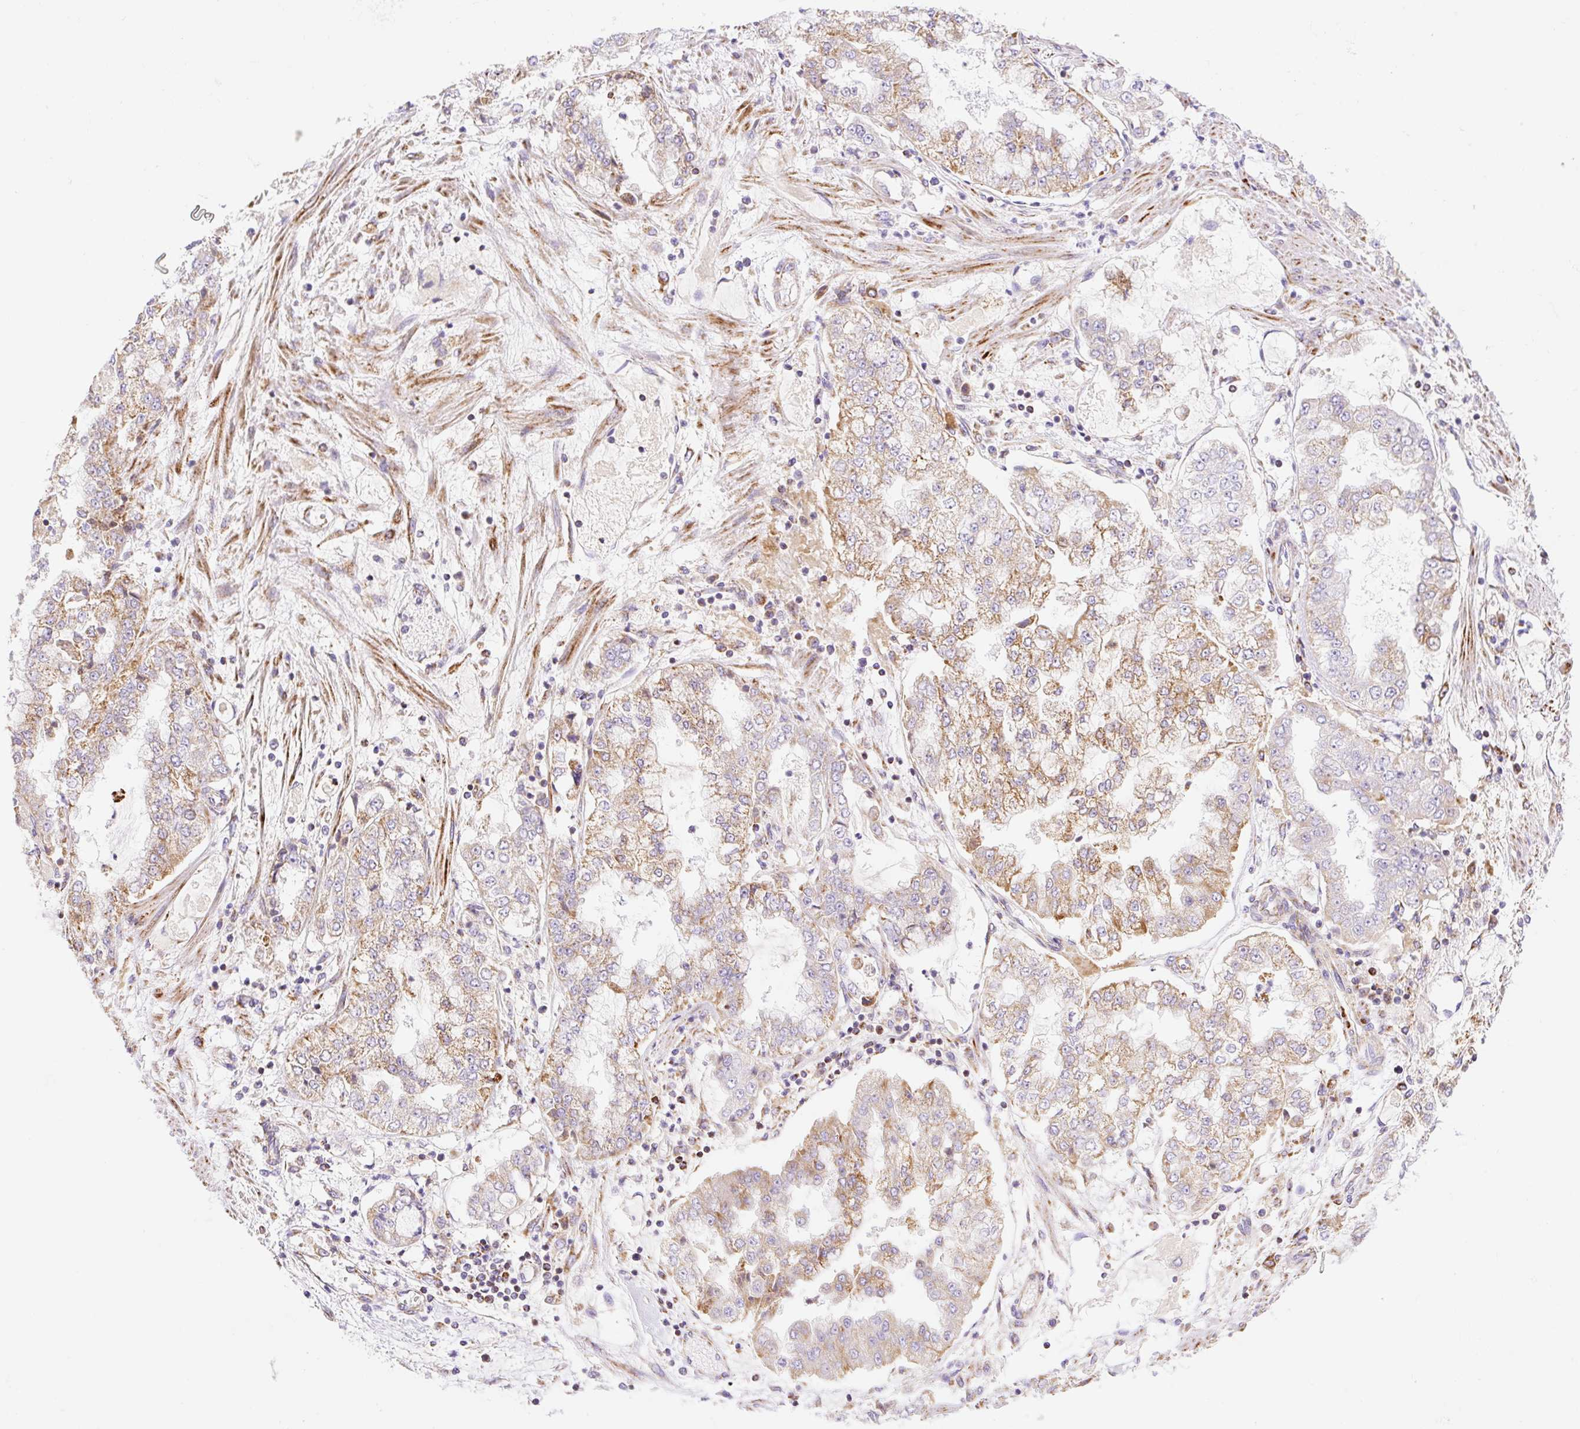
{"staining": {"intensity": "moderate", "quantity": "25%-75%", "location": "cytoplasmic/membranous"}, "tissue": "stomach cancer", "cell_type": "Tumor cells", "image_type": "cancer", "snomed": [{"axis": "morphology", "description": "Adenocarcinoma, NOS"}, {"axis": "topography", "description": "Stomach"}], "caption": "The image reveals staining of stomach cancer (adenocarcinoma), revealing moderate cytoplasmic/membranous protein expression (brown color) within tumor cells.", "gene": "ETNK2", "patient": {"sex": "male", "age": 76}}